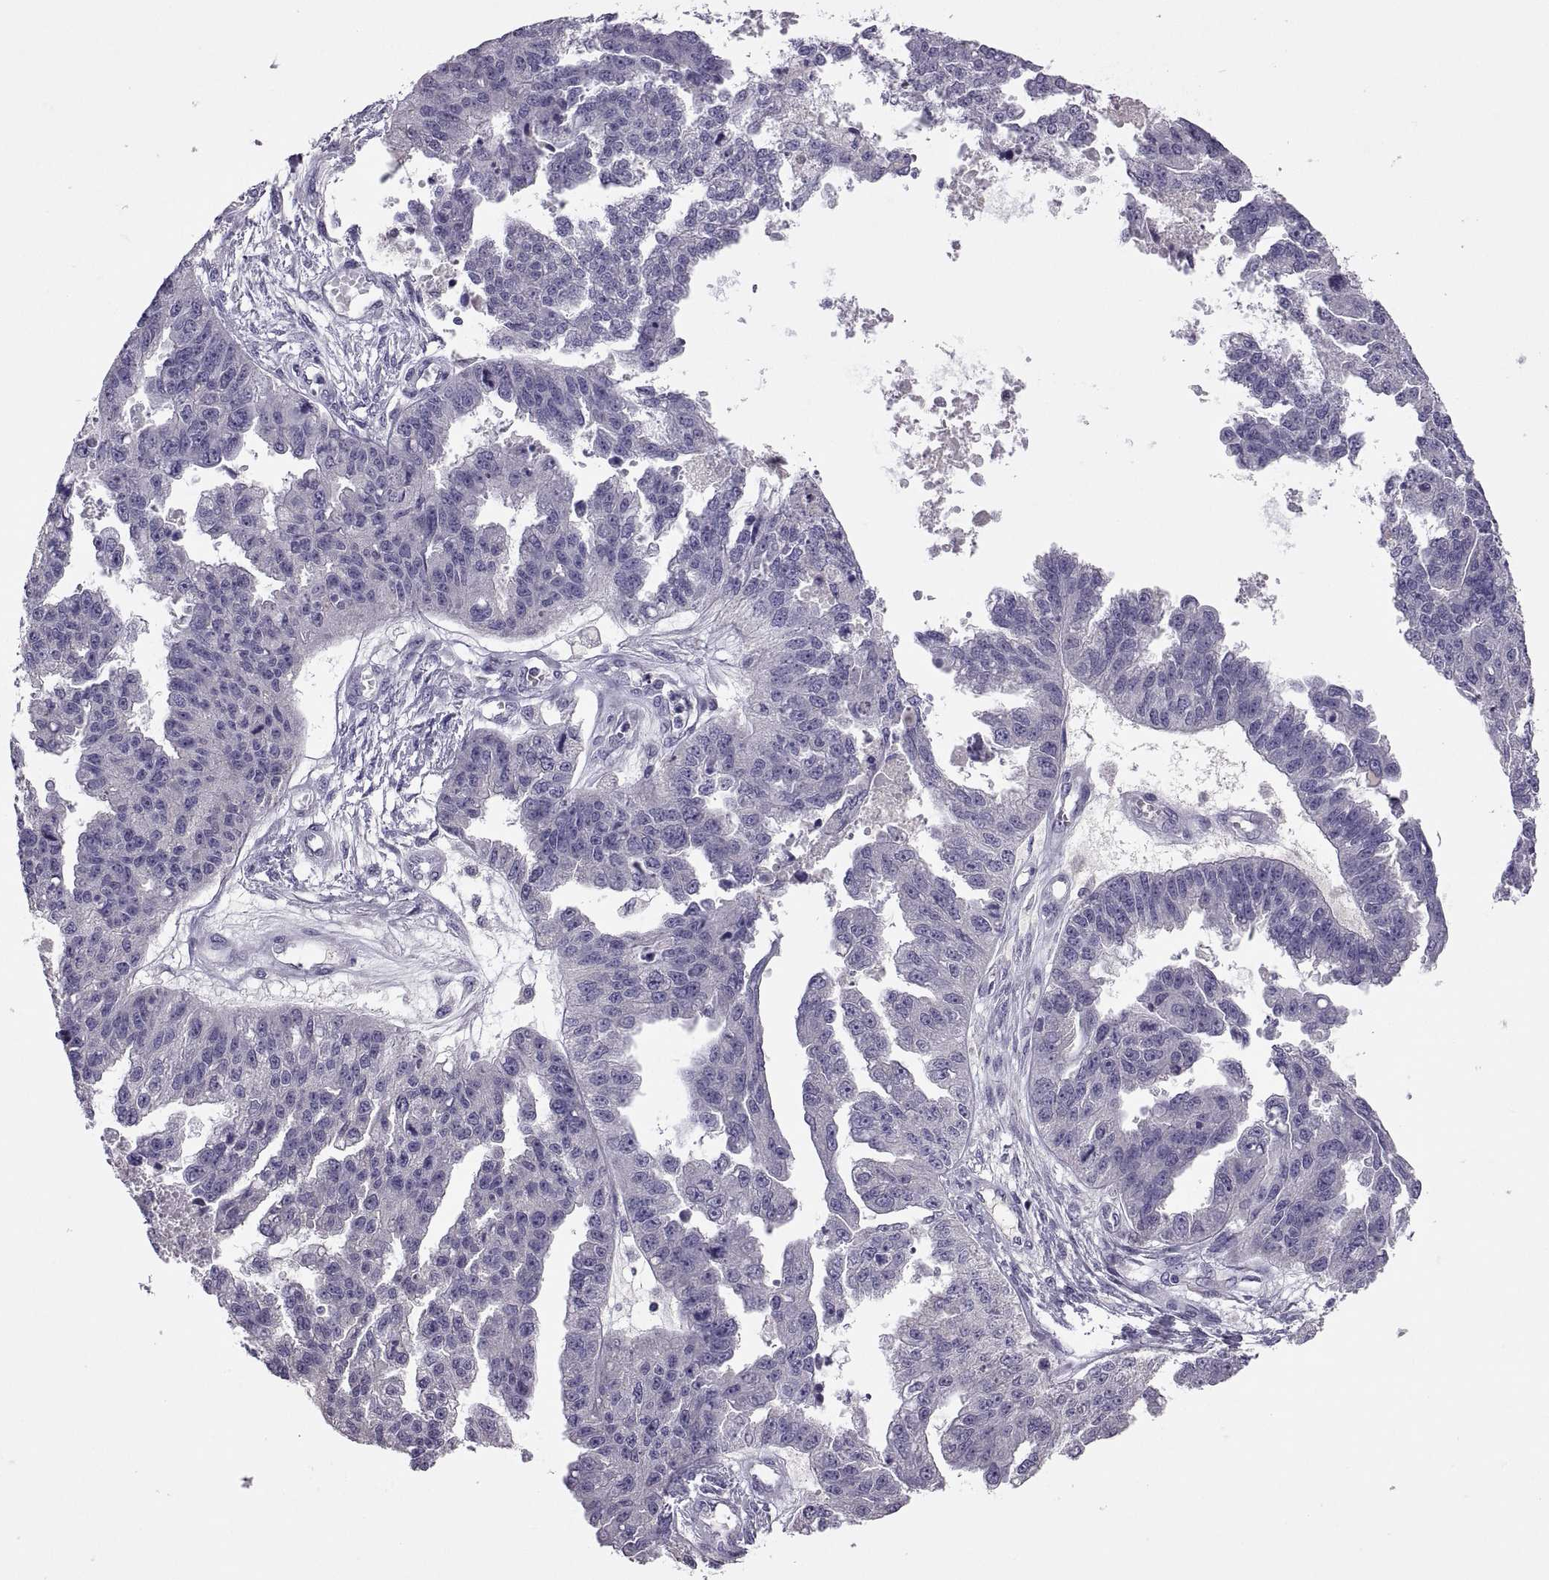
{"staining": {"intensity": "negative", "quantity": "none", "location": "none"}, "tissue": "ovarian cancer", "cell_type": "Tumor cells", "image_type": "cancer", "snomed": [{"axis": "morphology", "description": "Cystadenocarcinoma, serous, NOS"}, {"axis": "topography", "description": "Ovary"}], "caption": "Immunohistochemical staining of human ovarian serous cystadenocarcinoma displays no significant expression in tumor cells.", "gene": "TBX19", "patient": {"sex": "female", "age": 58}}